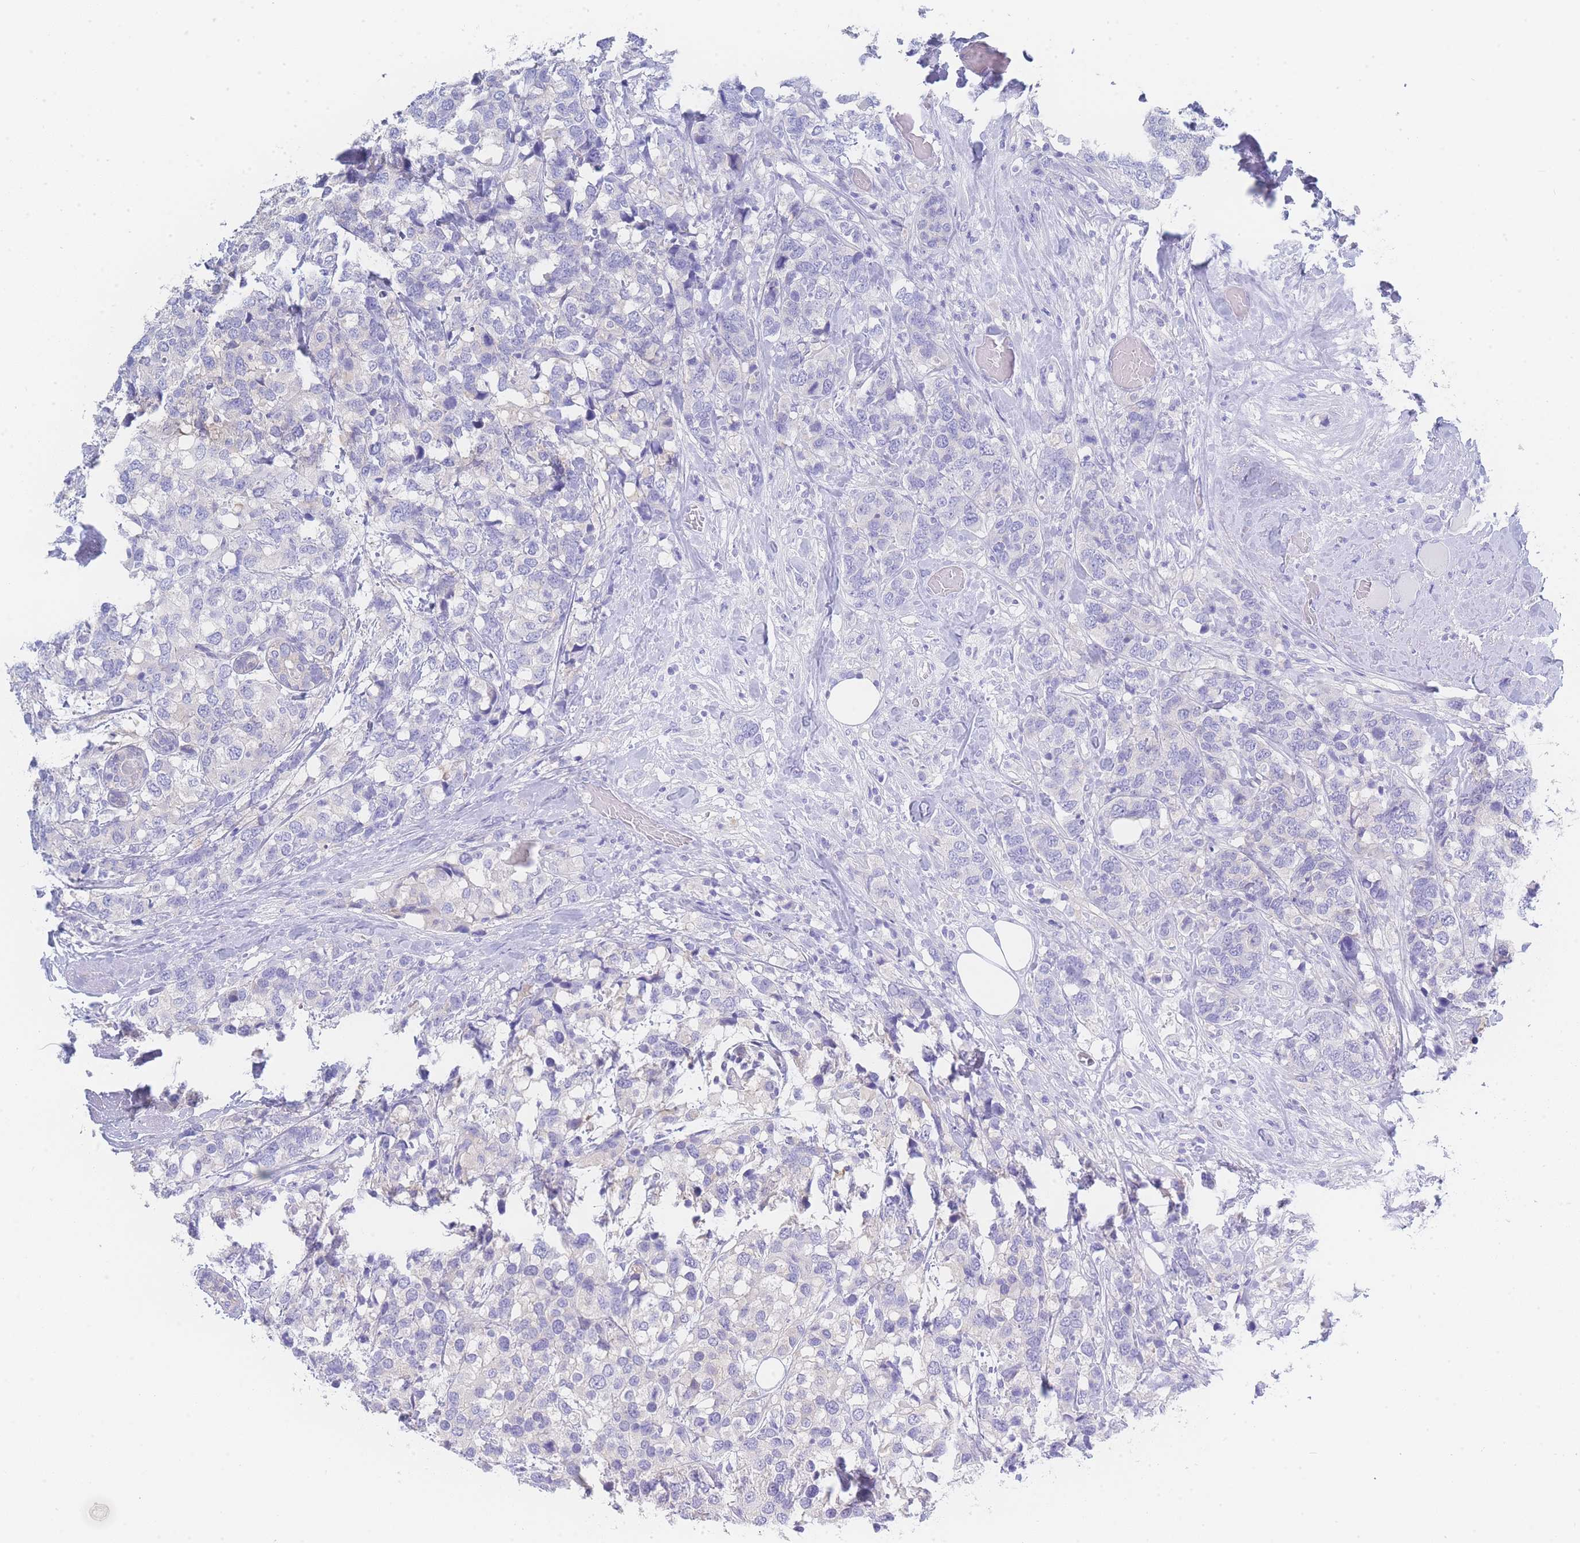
{"staining": {"intensity": "negative", "quantity": "none", "location": "none"}, "tissue": "breast cancer", "cell_type": "Tumor cells", "image_type": "cancer", "snomed": [{"axis": "morphology", "description": "Lobular carcinoma"}, {"axis": "topography", "description": "Breast"}], "caption": "A high-resolution micrograph shows immunohistochemistry (IHC) staining of breast cancer, which demonstrates no significant staining in tumor cells. (IHC, brightfield microscopy, high magnification).", "gene": "LZTFL1", "patient": {"sex": "female", "age": 59}}